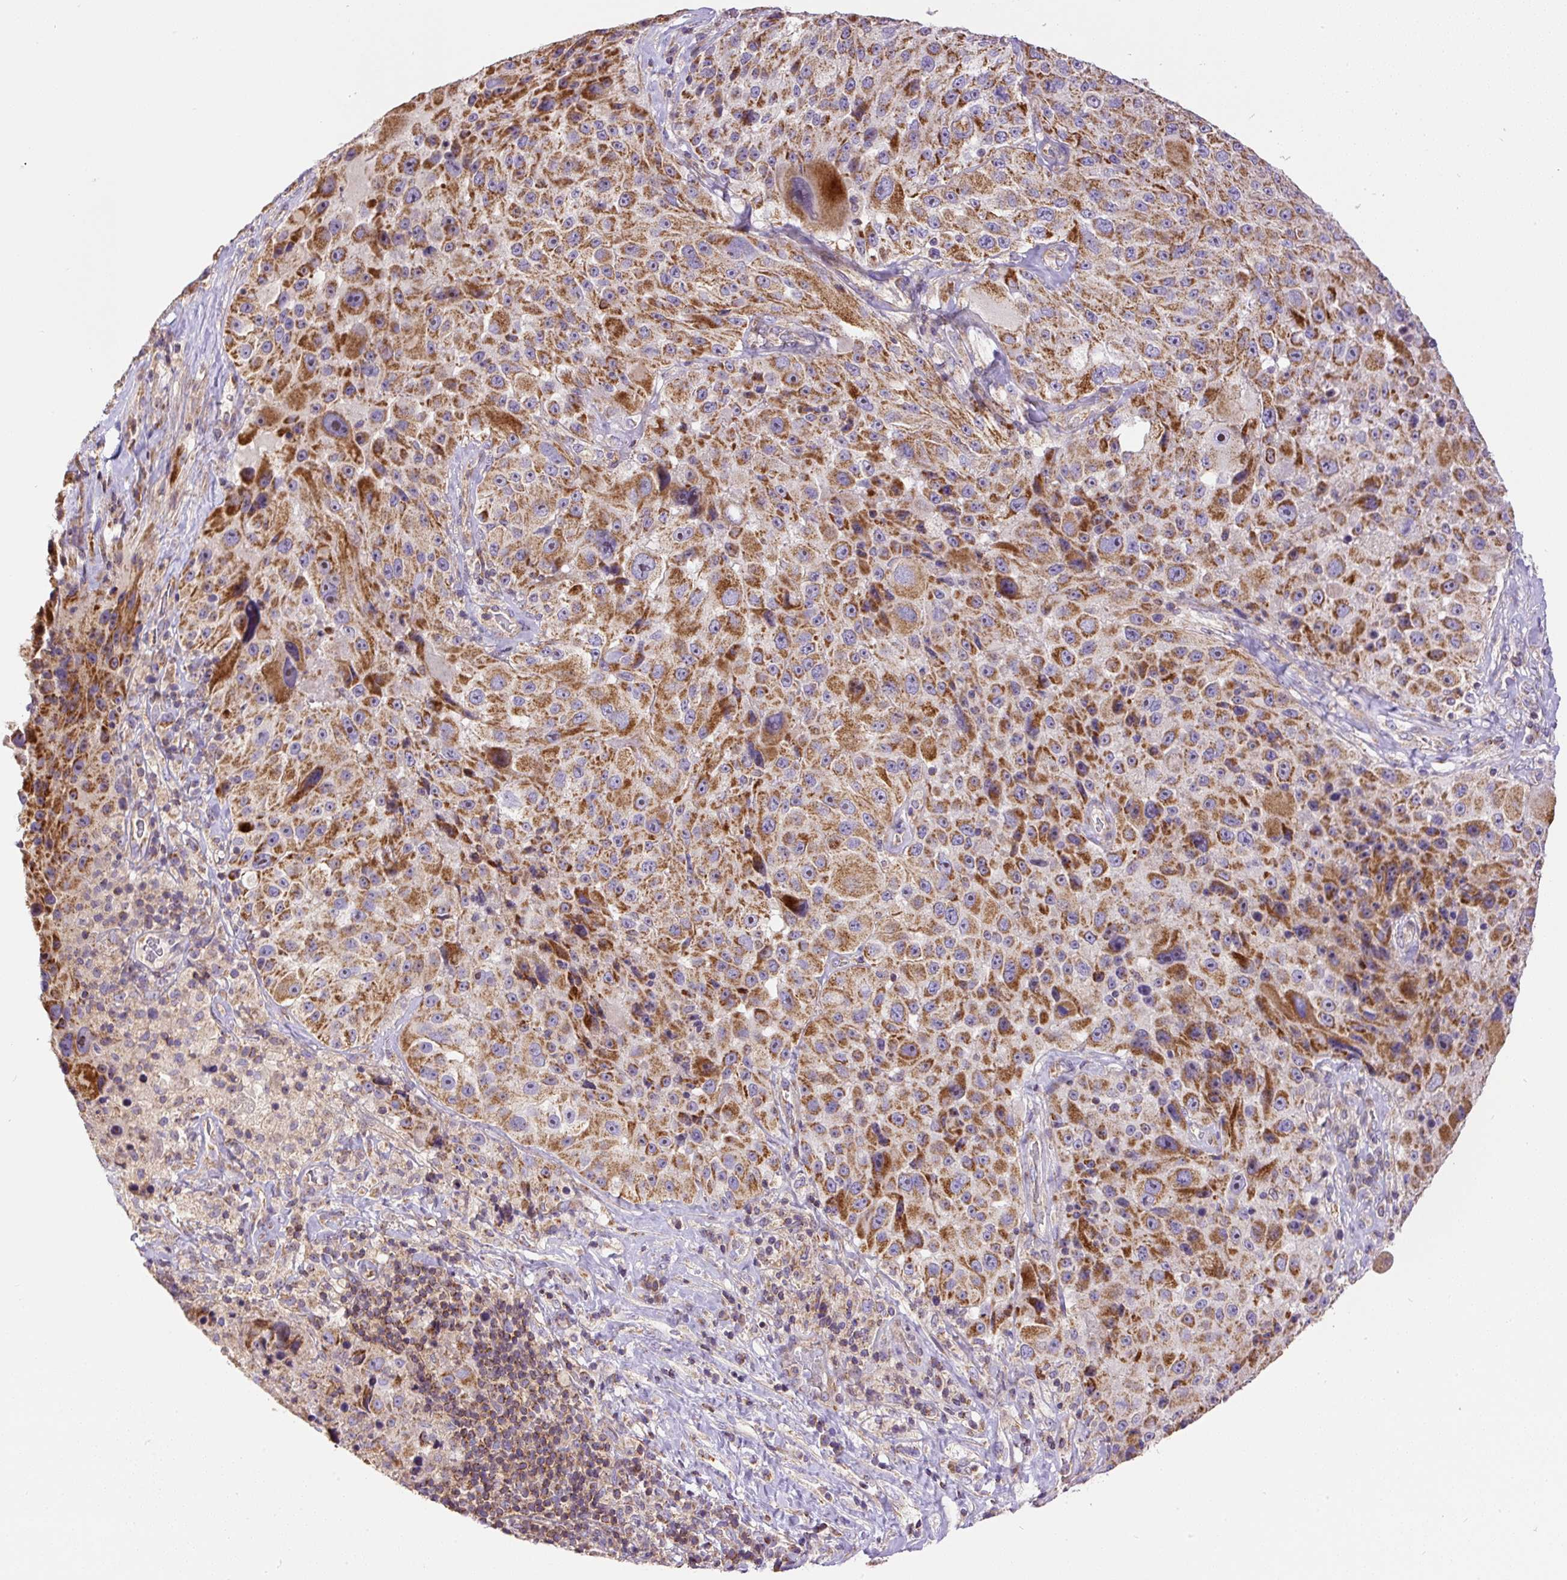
{"staining": {"intensity": "moderate", "quantity": ">75%", "location": "cytoplasmic/membranous"}, "tissue": "melanoma", "cell_type": "Tumor cells", "image_type": "cancer", "snomed": [{"axis": "morphology", "description": "Malignant melanoma, Metastatic site"}, {"axis": "topography", "description": "Lymph node"}], "caption": "Immunohistochemistry (DAB (3,3'-diaminobenzidine)) staining of malignant melanoma (metastatic site) demonstrates moderate cytoplasmic/membranous protein expression in approximately >75% of tumor cells. (IHC, brightfield microscopy, high magnification).", "gene": "NDUFAF2", "patient": {"sex": "male", "age": 62}}